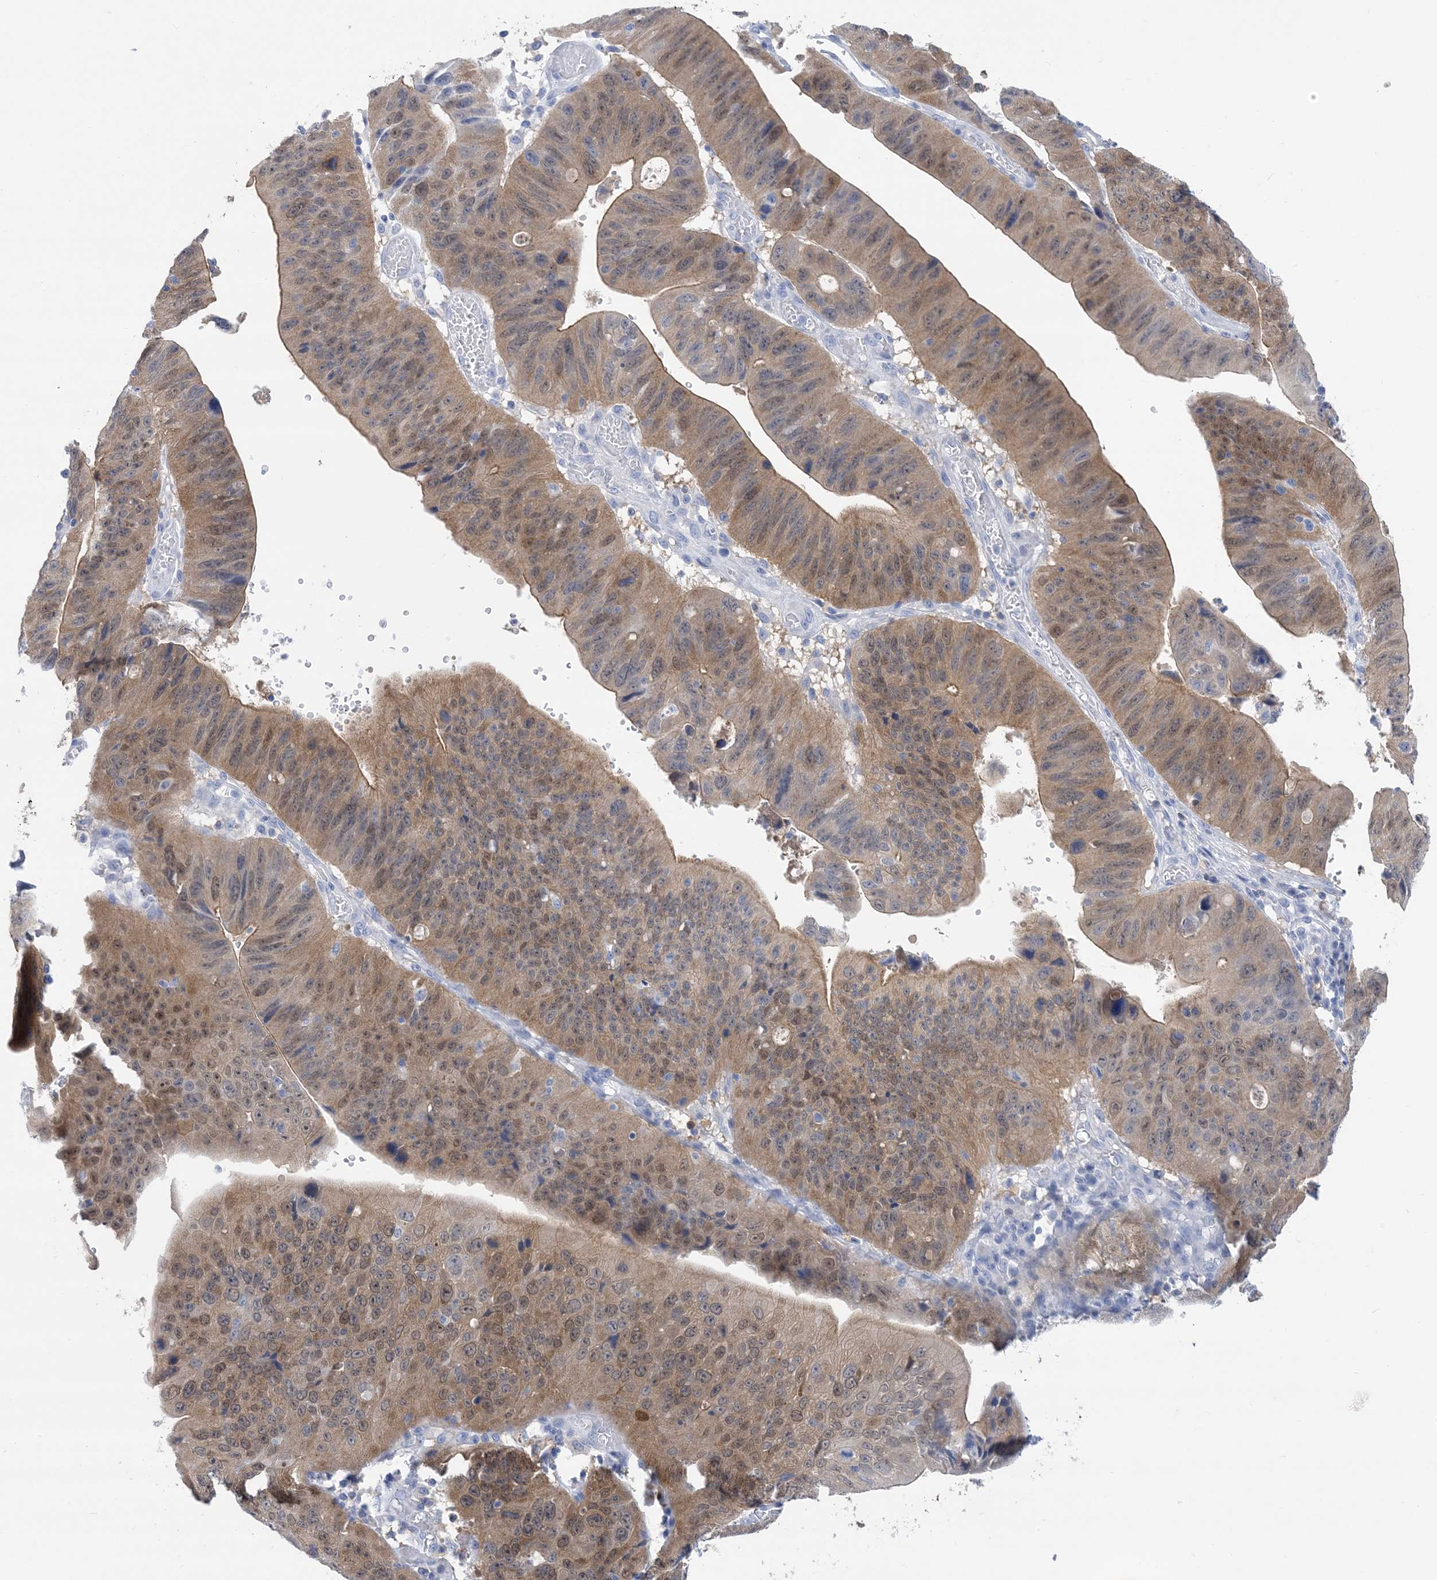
{"staining": {"intensity": "moderate", "quantity": ">75%", "location": "cytoplasmic/membranous,nuclear"}, "tissue": "stomach cancer", "cell_type": "Tumor cells", "image_type": "cancer", "snomed": [{"axis": "morphology", "description": "Adenocarcinoma, NOS"}, {"axis": "topography", "description": "Stomach"}], "caption": "High-power microscopy captured an immunohistochemistry histopathology image of stomach cancer (adenocarcinoma), revealing moderate cytoplasmic/membranous and nuclear staining in approximately >75% of tumor cells.", "gene": "SH3YL1", "patient": {"sex": "male", "age": 59}}